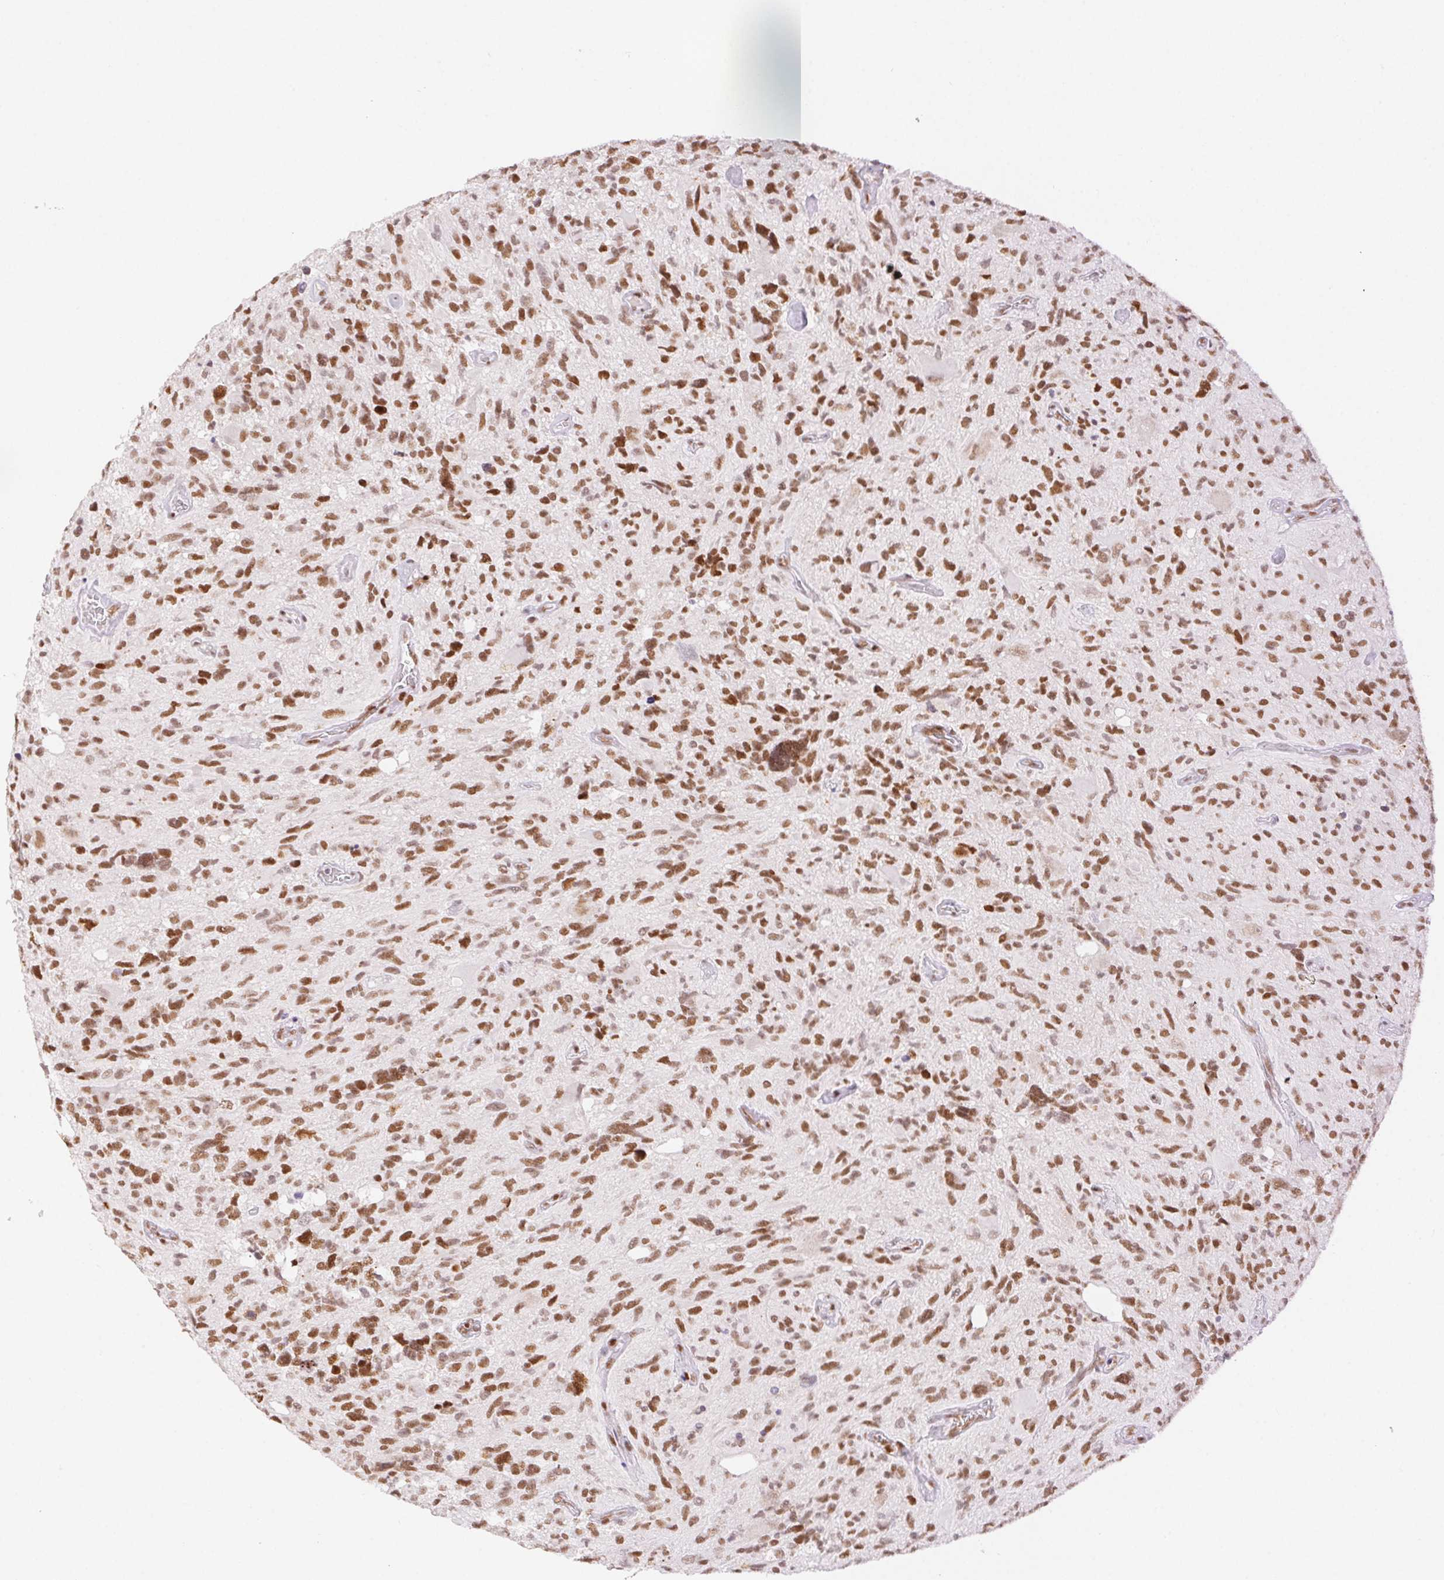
{"staining": {"intensity": "moderate", "quantity": ">75%", "location": "nuclear"}, "tissue": "glioma", "cell_type": "Tumor cells", "image_type": "cancer", "snomed": [{"axis": "morphology", "description": "Glioma, malignant, High grade"}, {"axis": "topography", "description": "Brain"}], "caption": "Immunohistochemistry (IHC) (DAB) staining of glioma demonstrates moderate nuclear protein positivity in approximately >75% of tumor cells.", "gene": "H2AZ2", "patient": {"sex": "male", "age": 49}}